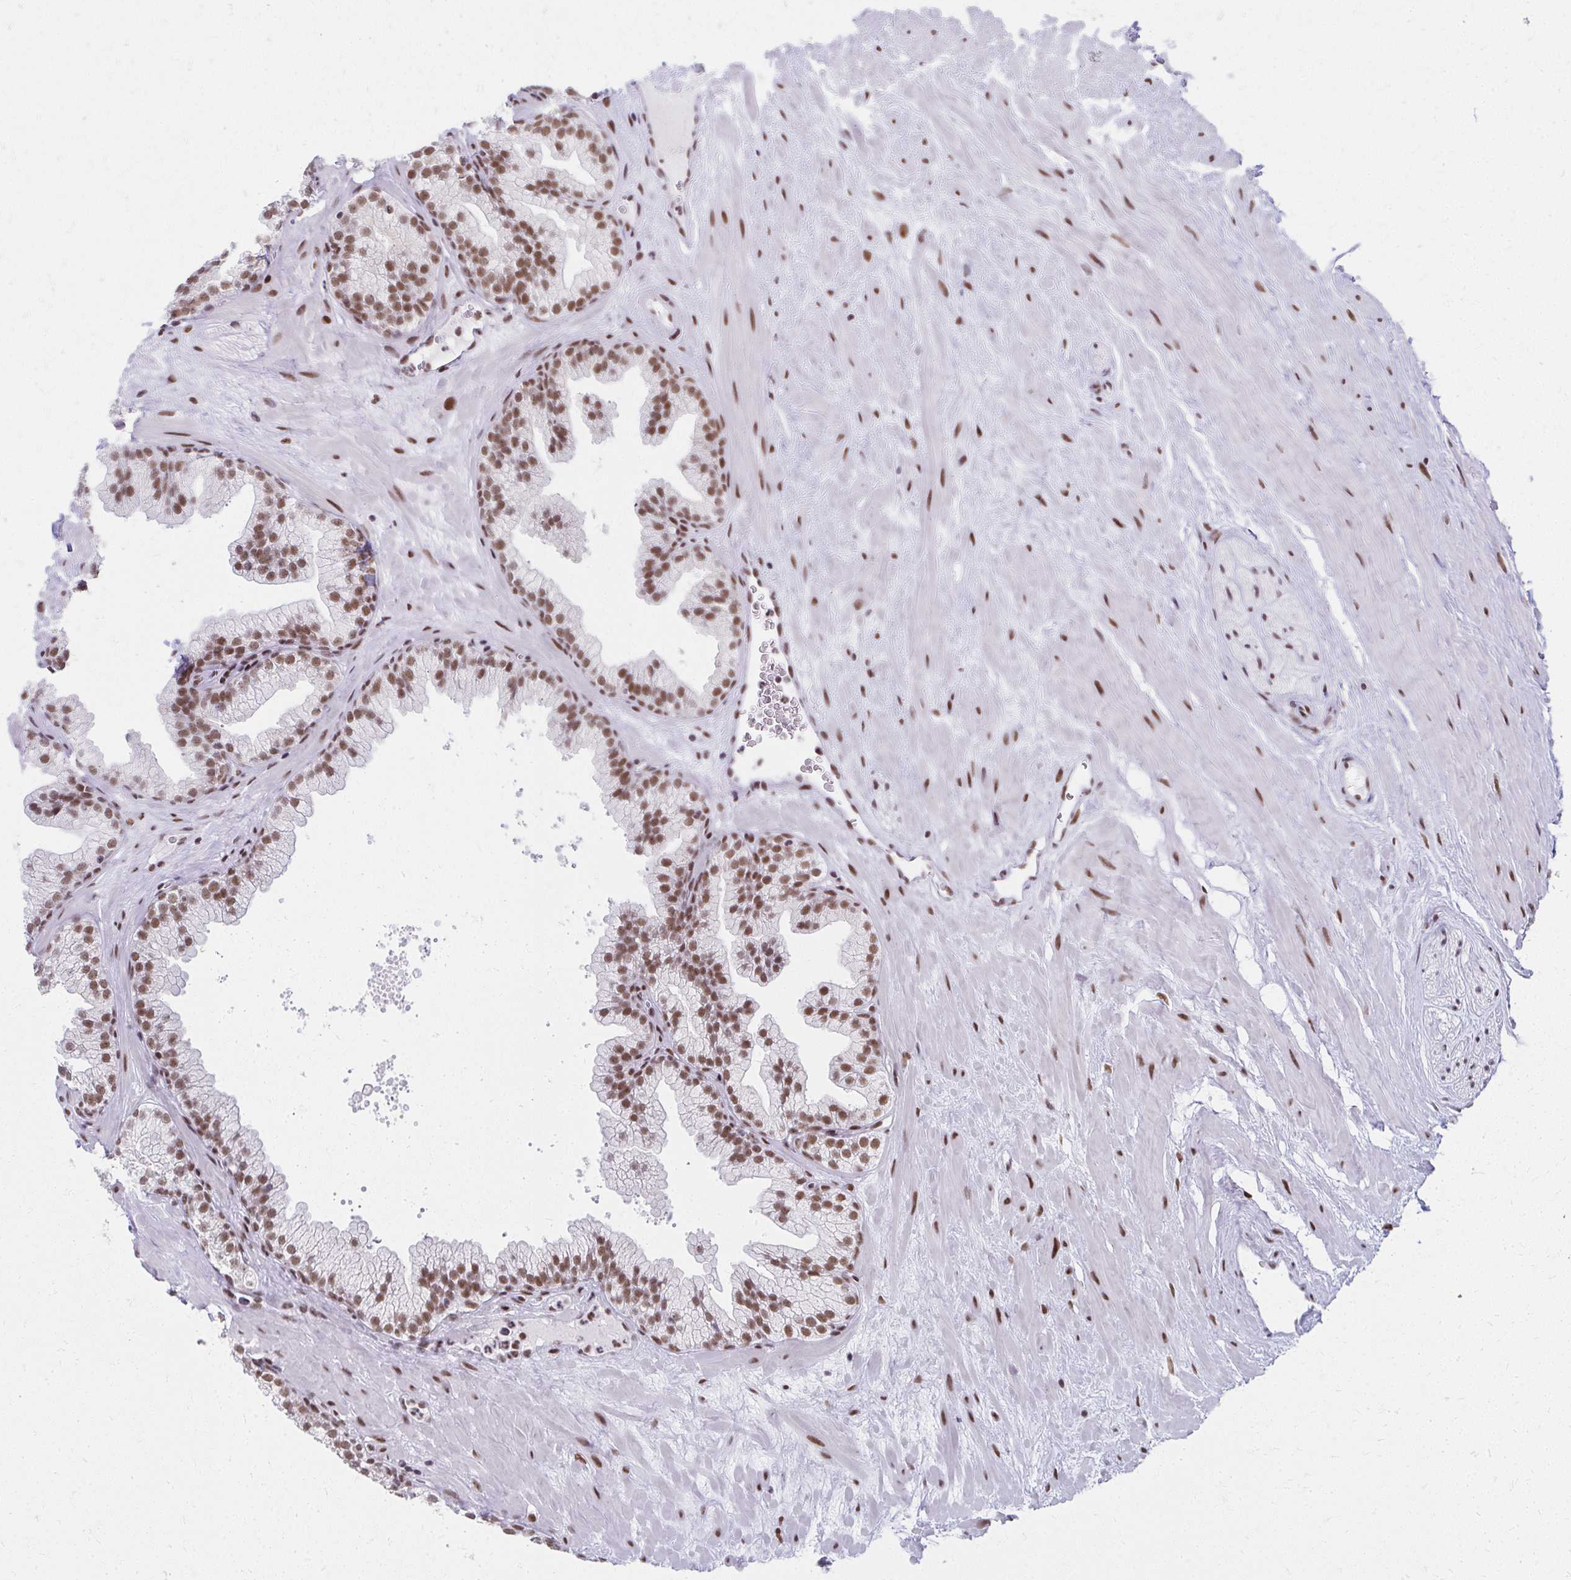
{"staining": {"intensity": "moderate", "quantity": ">75%", "location": "nuclear"}, "tissue": "prostate", "cell_type": "Glandular cells", "image_type": "normal", "snomed": [{"axis": "morphology", "description": "Normal tissue, NOS"}, {"axis": "topography", "description": "Prostate"}, {"axis": "topography", "description": "Peripheral nerve tissue"}], "caption": "Protein staining of normal prostate exhibits moderate nuclear staining in approximately >75% of glandular cells.", "gene": "CREBBP", "patient": {"sex": "male", "age": 61}}